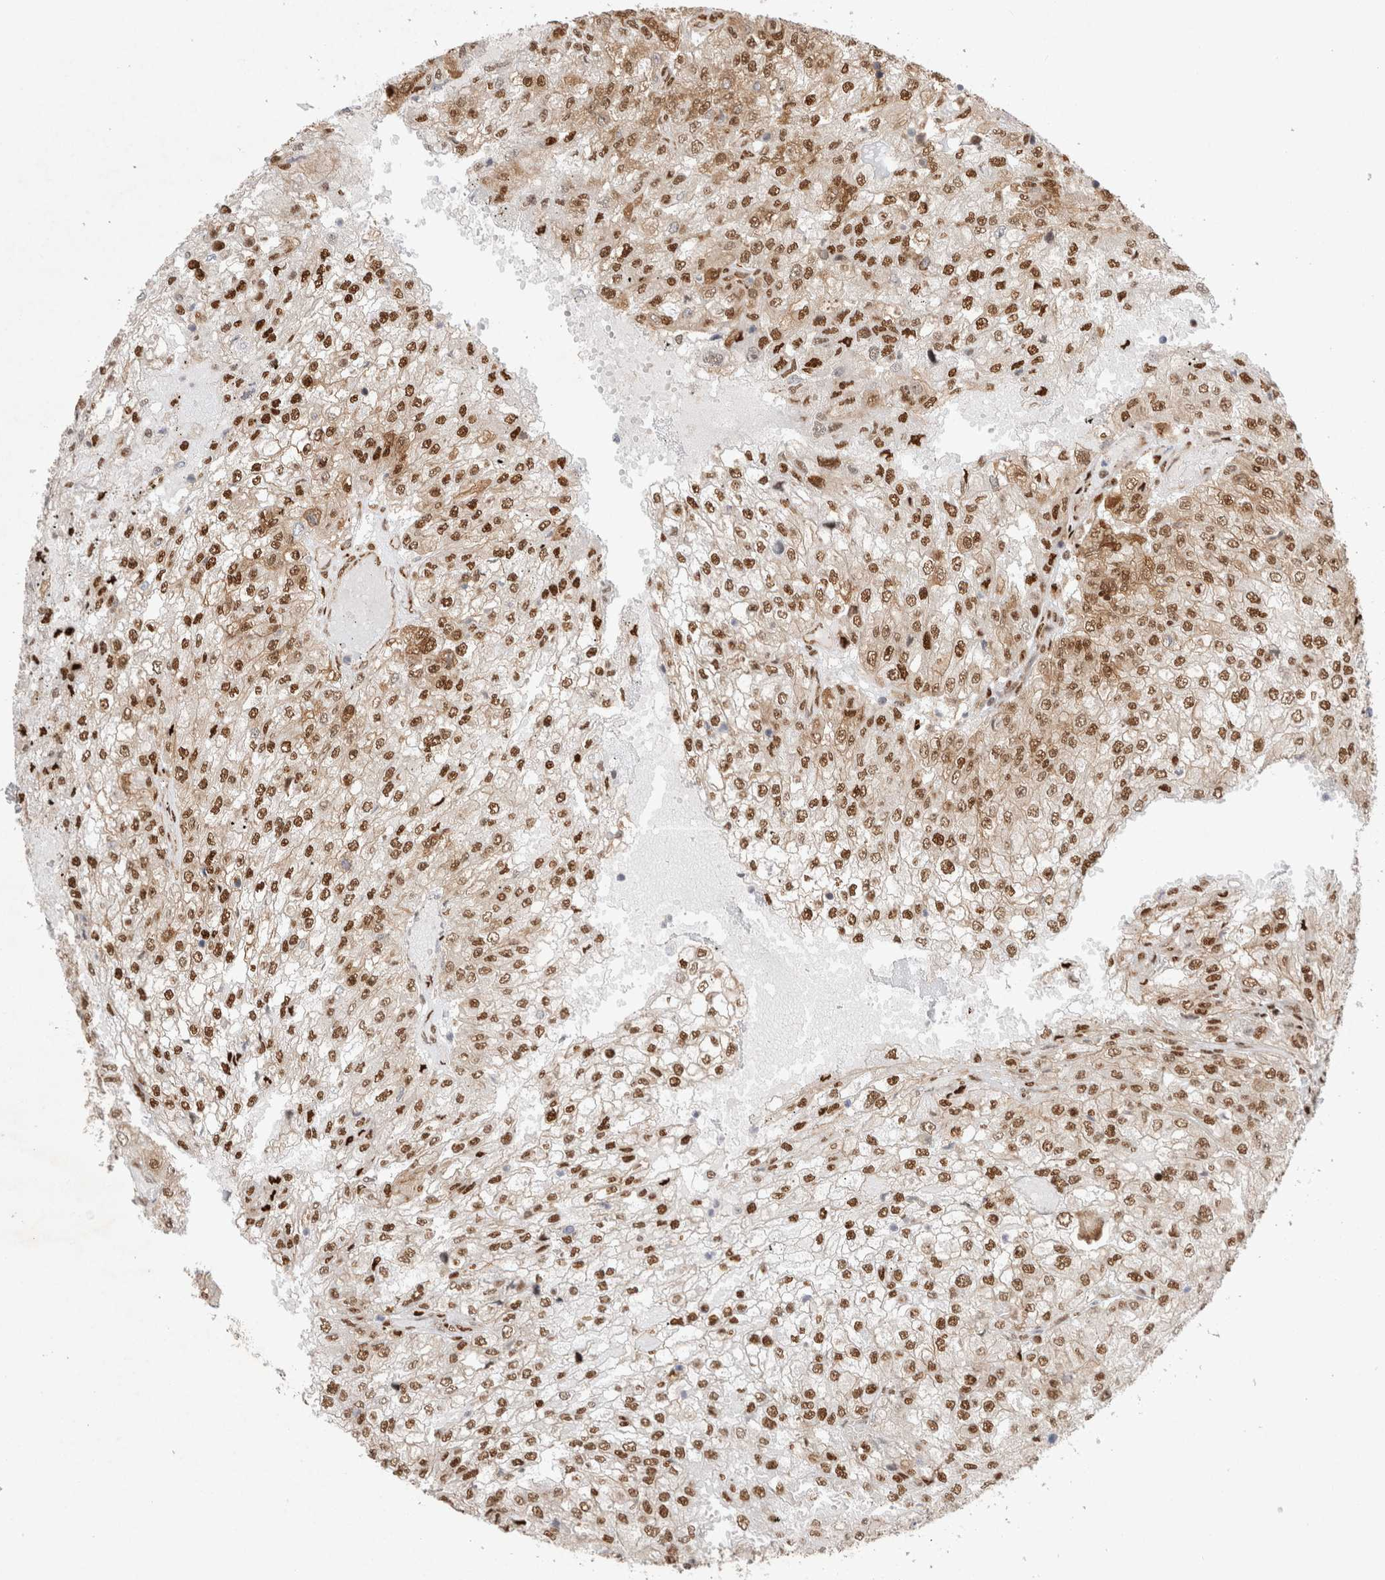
{"staining": {"intensity": "strong", "quantity": ">75%", "location": "nuclear"}, "tissue": "renal cancer", "cell_type": "Tumor cells", "image_type": "cancer", "snomed": [{"axis": "morphology", "description": "Adenocarcinoma, NOS"}, {"axis": "topography", "description": "Kidney"}], "caption": "DAB immunohistochemical staining of human adenocarcinoma (renal) shows strong nuclear protein expression in about >75% of tumor cells.", "gene": "TCF4", "patient": {"sex": "female", "age": 54}}